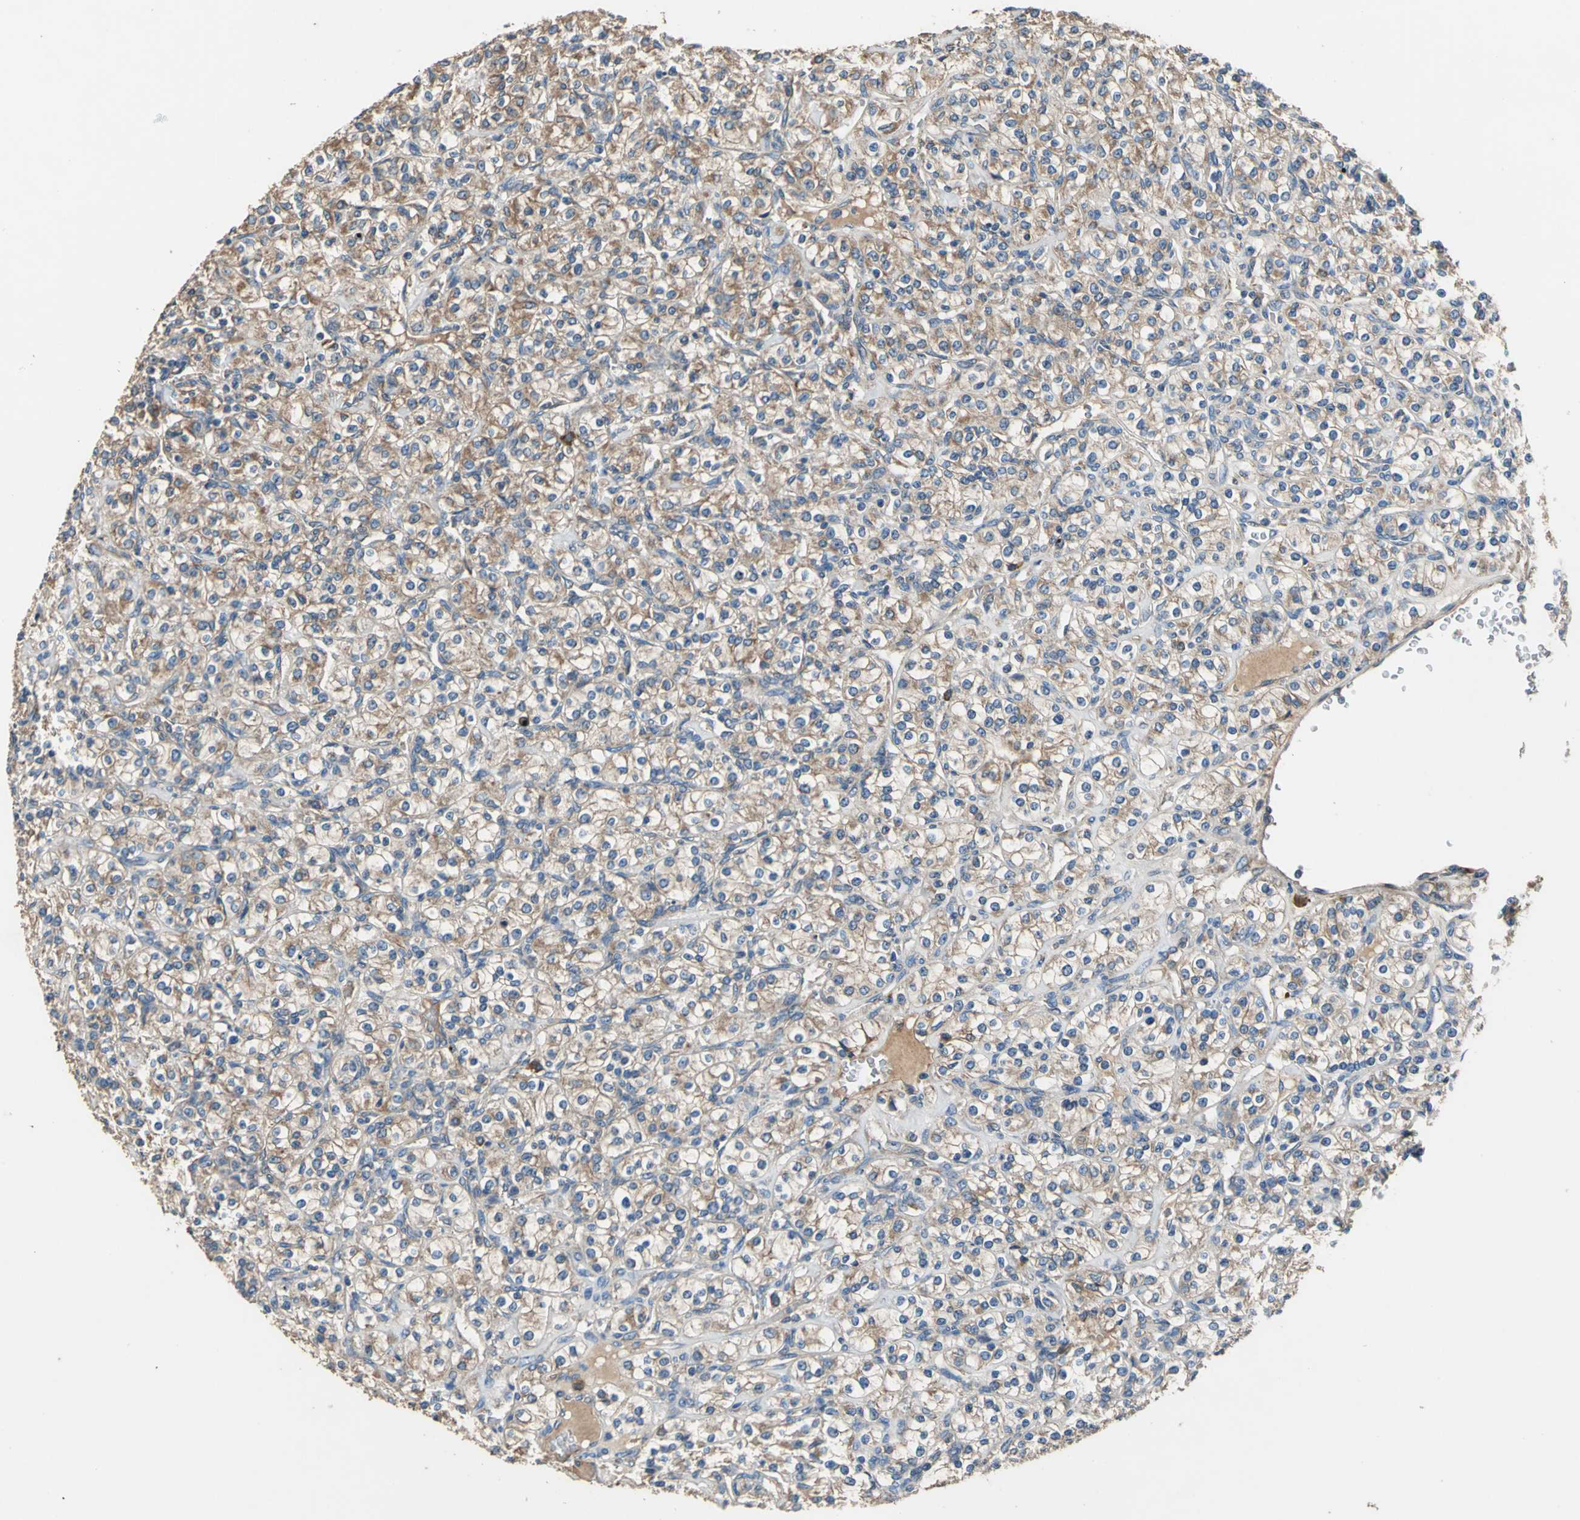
{"staining": {"intensity": "moderate", "quantity": ">75%", "location": "cytoplasmic/membranous"}, "tissue": "renal cancer", "cell_type": "Tumor cells", "image_type": "cancer", "snomed": [{"axis": "morphology", "description": "Adenocarcinoma, NOS"}, {"axis": "topography", "description": "Kidney"}], "caption": "This histopathology image demonstrates immunohistochemistry (IHC) staining of human renal cancer (adenocarcinoma), with medium moderate cytoplasmic/membranous positivity in about >75% of tumor cells.", "gene": "HEPH", "patient": {"sex": "male", "age": 77}}